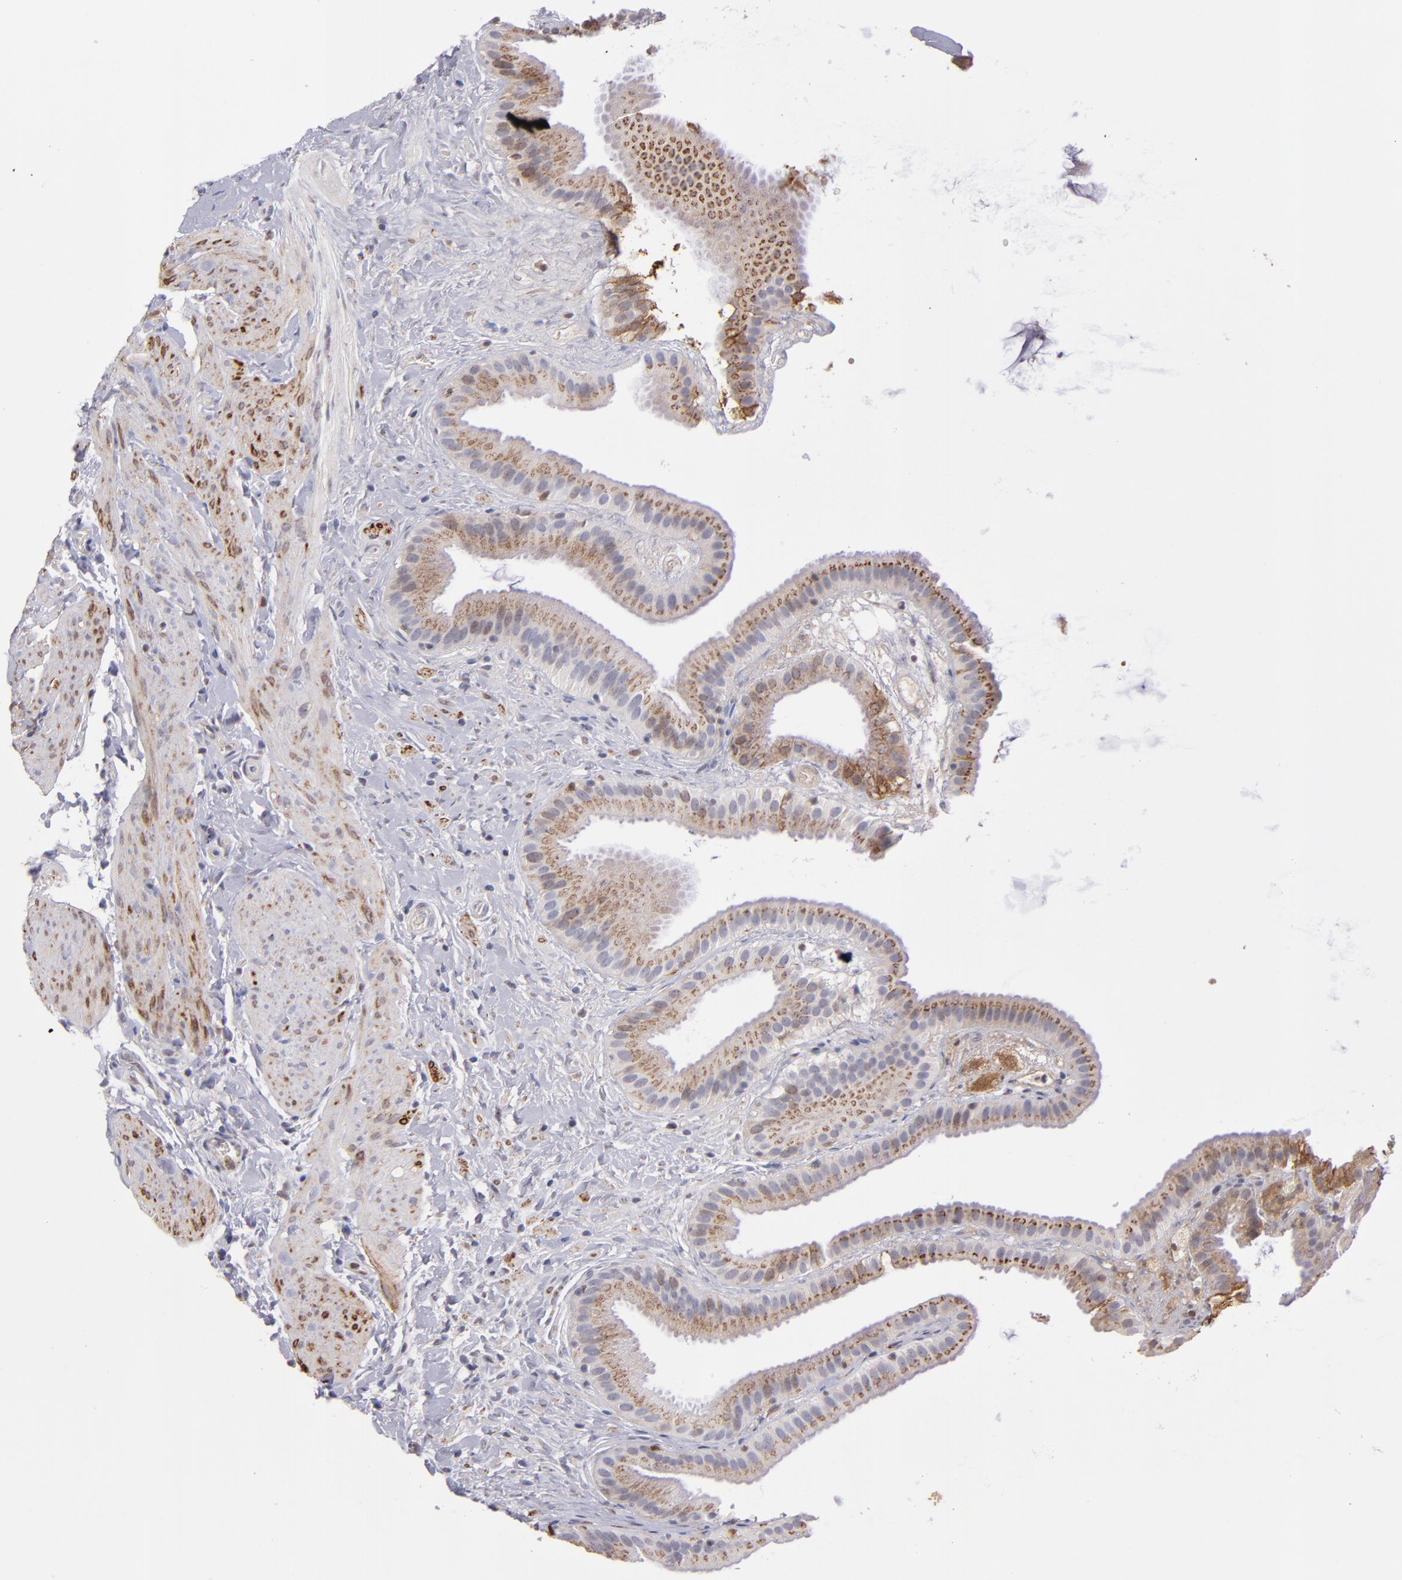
{"staining": {"intensity": "moderate", "quantity": ">75%", "location": "cytoplasmic/membranous"}, "tissue": "gallbladder", "cell_type": "Glandular cells", "image_type": "normal", "snomed": [{"axis": "morphology", "description": "Normal tissue, NOS"}, {"axis": "topography", "description": "Gallbladder"}], "caption": "Immunohistochemical staining of benign gallbladder demonstrates >75% levels of moderate cytoplasmic/membranous protein staining in about >75% of glandular cells.", "gene": "PTGS1", "patient": {"sex": "female", "age": 63}}